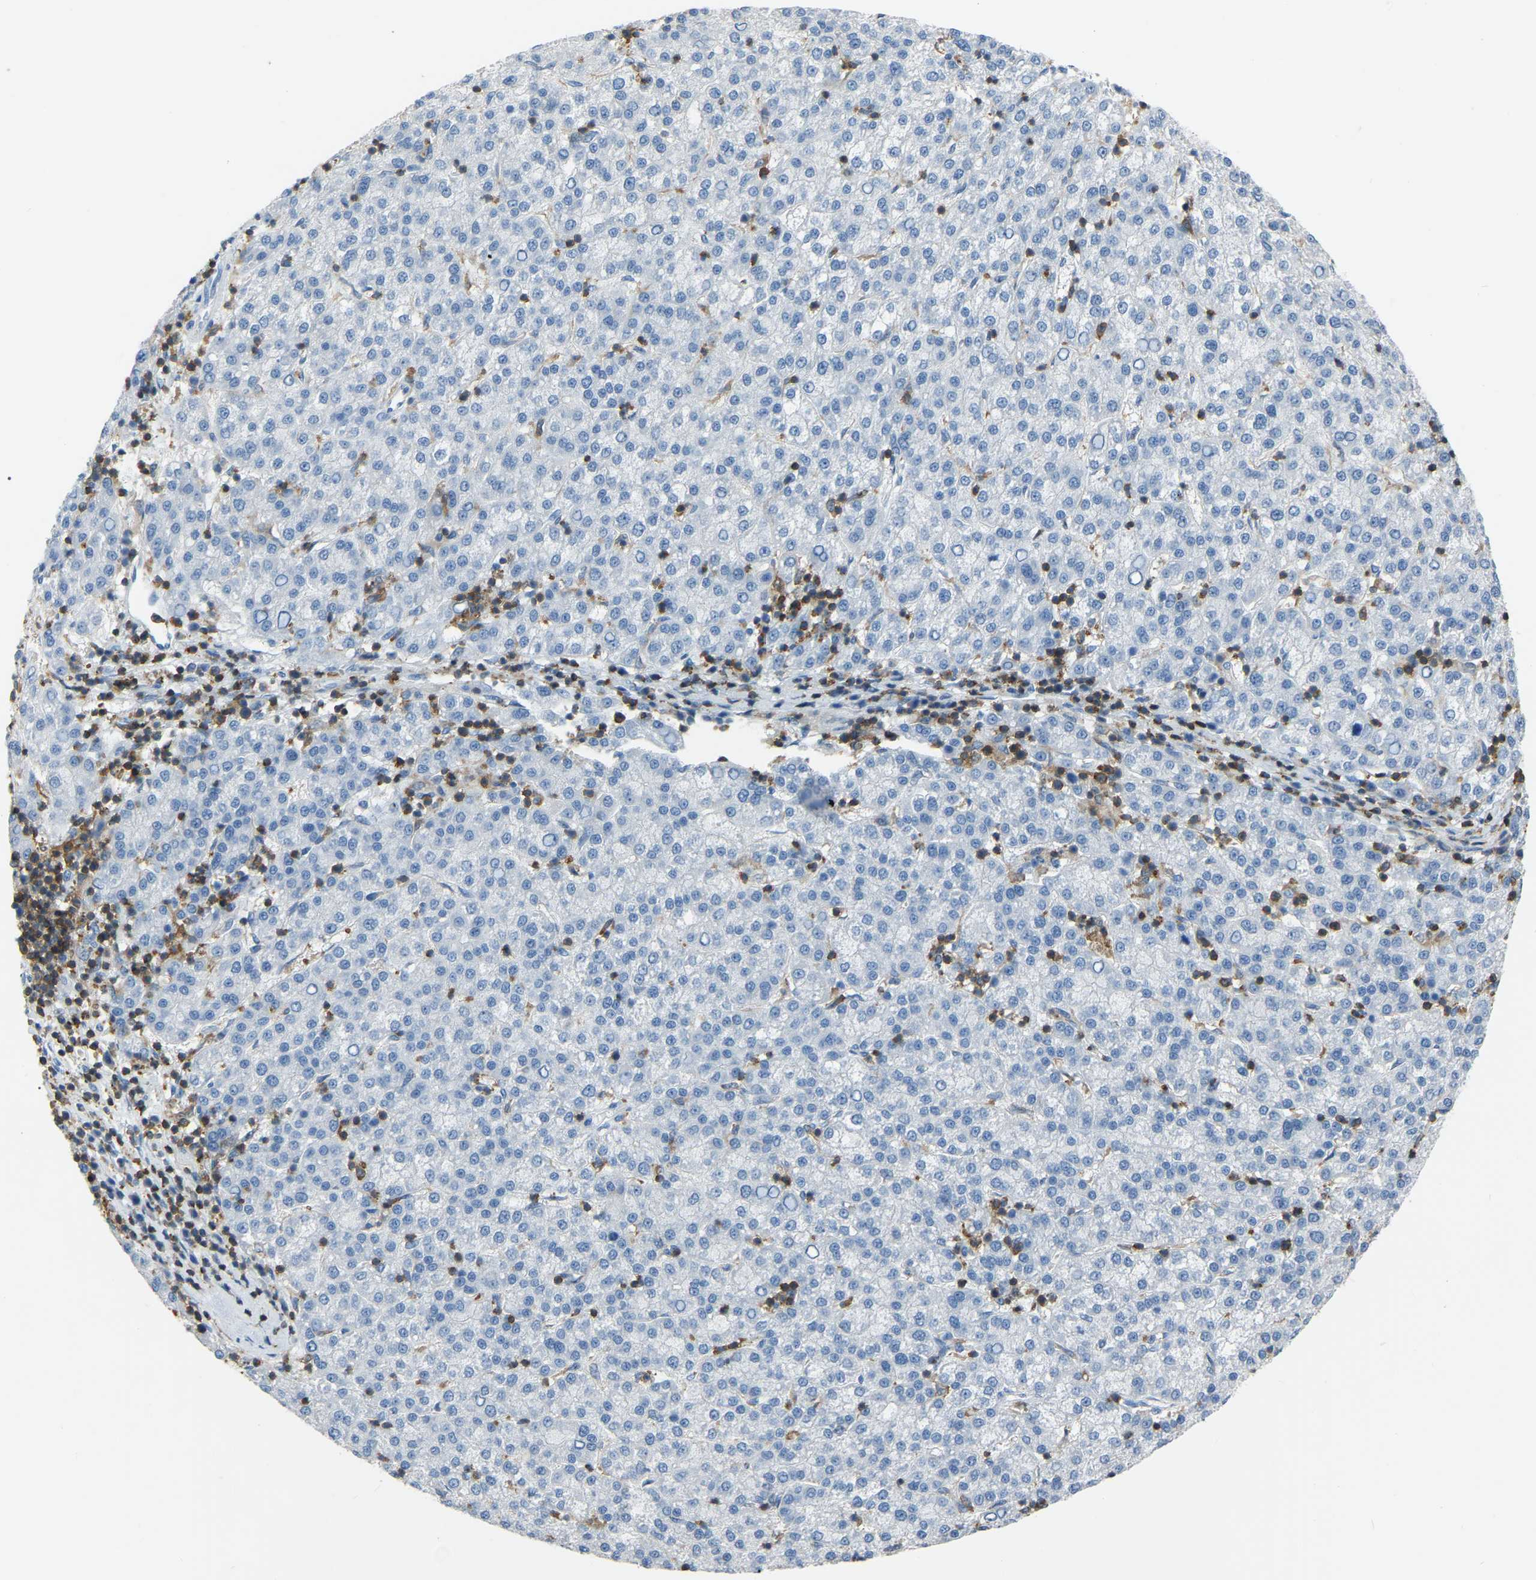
{"staining": {"intensity": "negative", "quantity": "none", "location": "none"}, "tissue": "liver cancer", "cell_type": "Tumor cells", "image_type": "cancer", "snomed": [{"axis": "morphology", "description": "Carcinoma, Hepatocellular, NOS"}, {"axis": "topography", "description": "Liver"}], "caption": "Human hepatocellular carcinoma (liver) stained for a protein using immunohistochemistry (IHC) reveals no staining in tumor cells.", "gene": "ARHGAP45", "patient": {"sex": "female", "age": 58}}